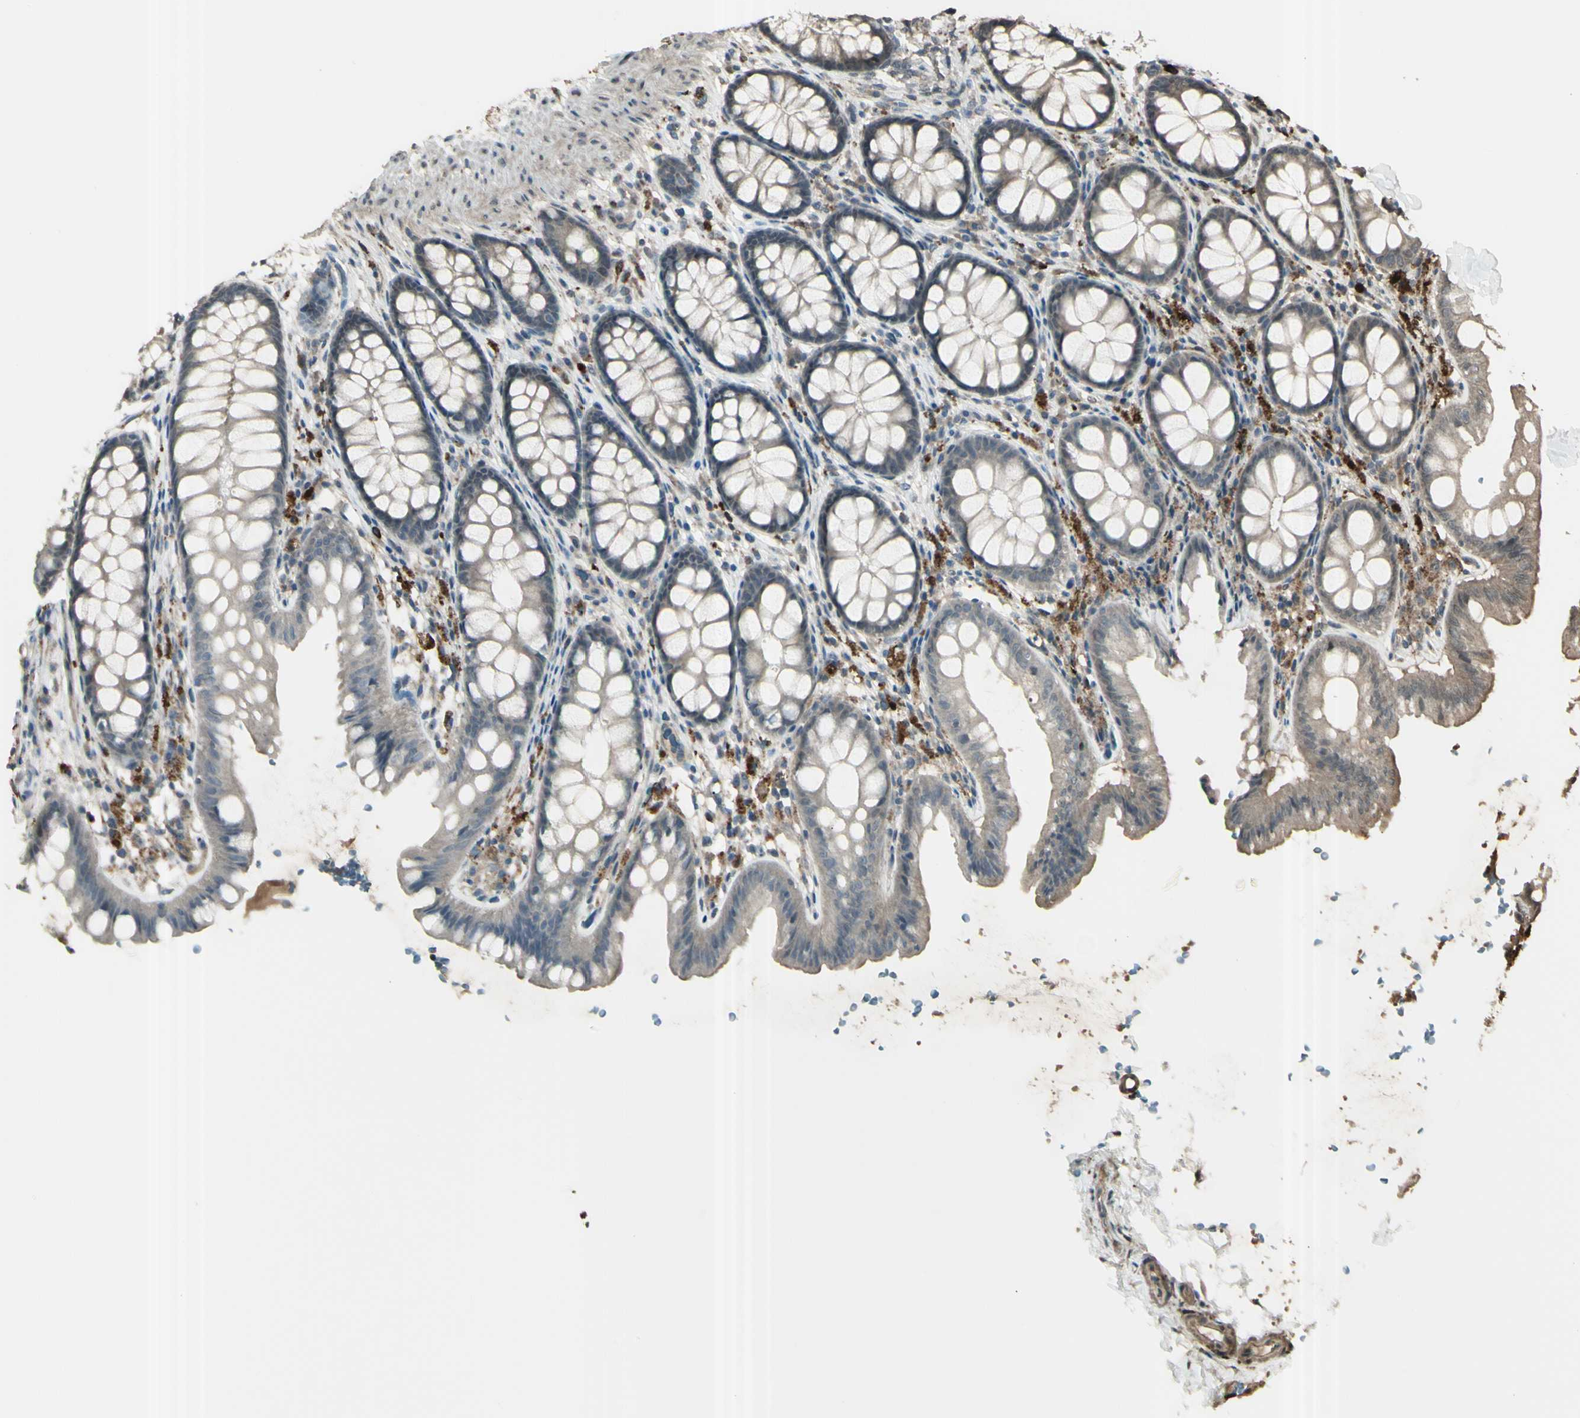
{"staining": {"intensity": "weak", "quantity": "25%-75%", "location": "cytoplasmic/membranous"}, "tissue": "colon", "cell_type": "Endothelial cells", "image_type": "normal", "snomed": [{"axis": "morphology", "description": "Normal tissue, NOS"}, {"axis": "topography", "description": "Colon"}], "caption": "Colon stained for a protein (brown) demonstrates weak cytoplasmic/membranous positive positivity in about 25%-75% of endothelial cells.", "gene": "GNAS", "patient": {"sex": "female", "age": 55}}